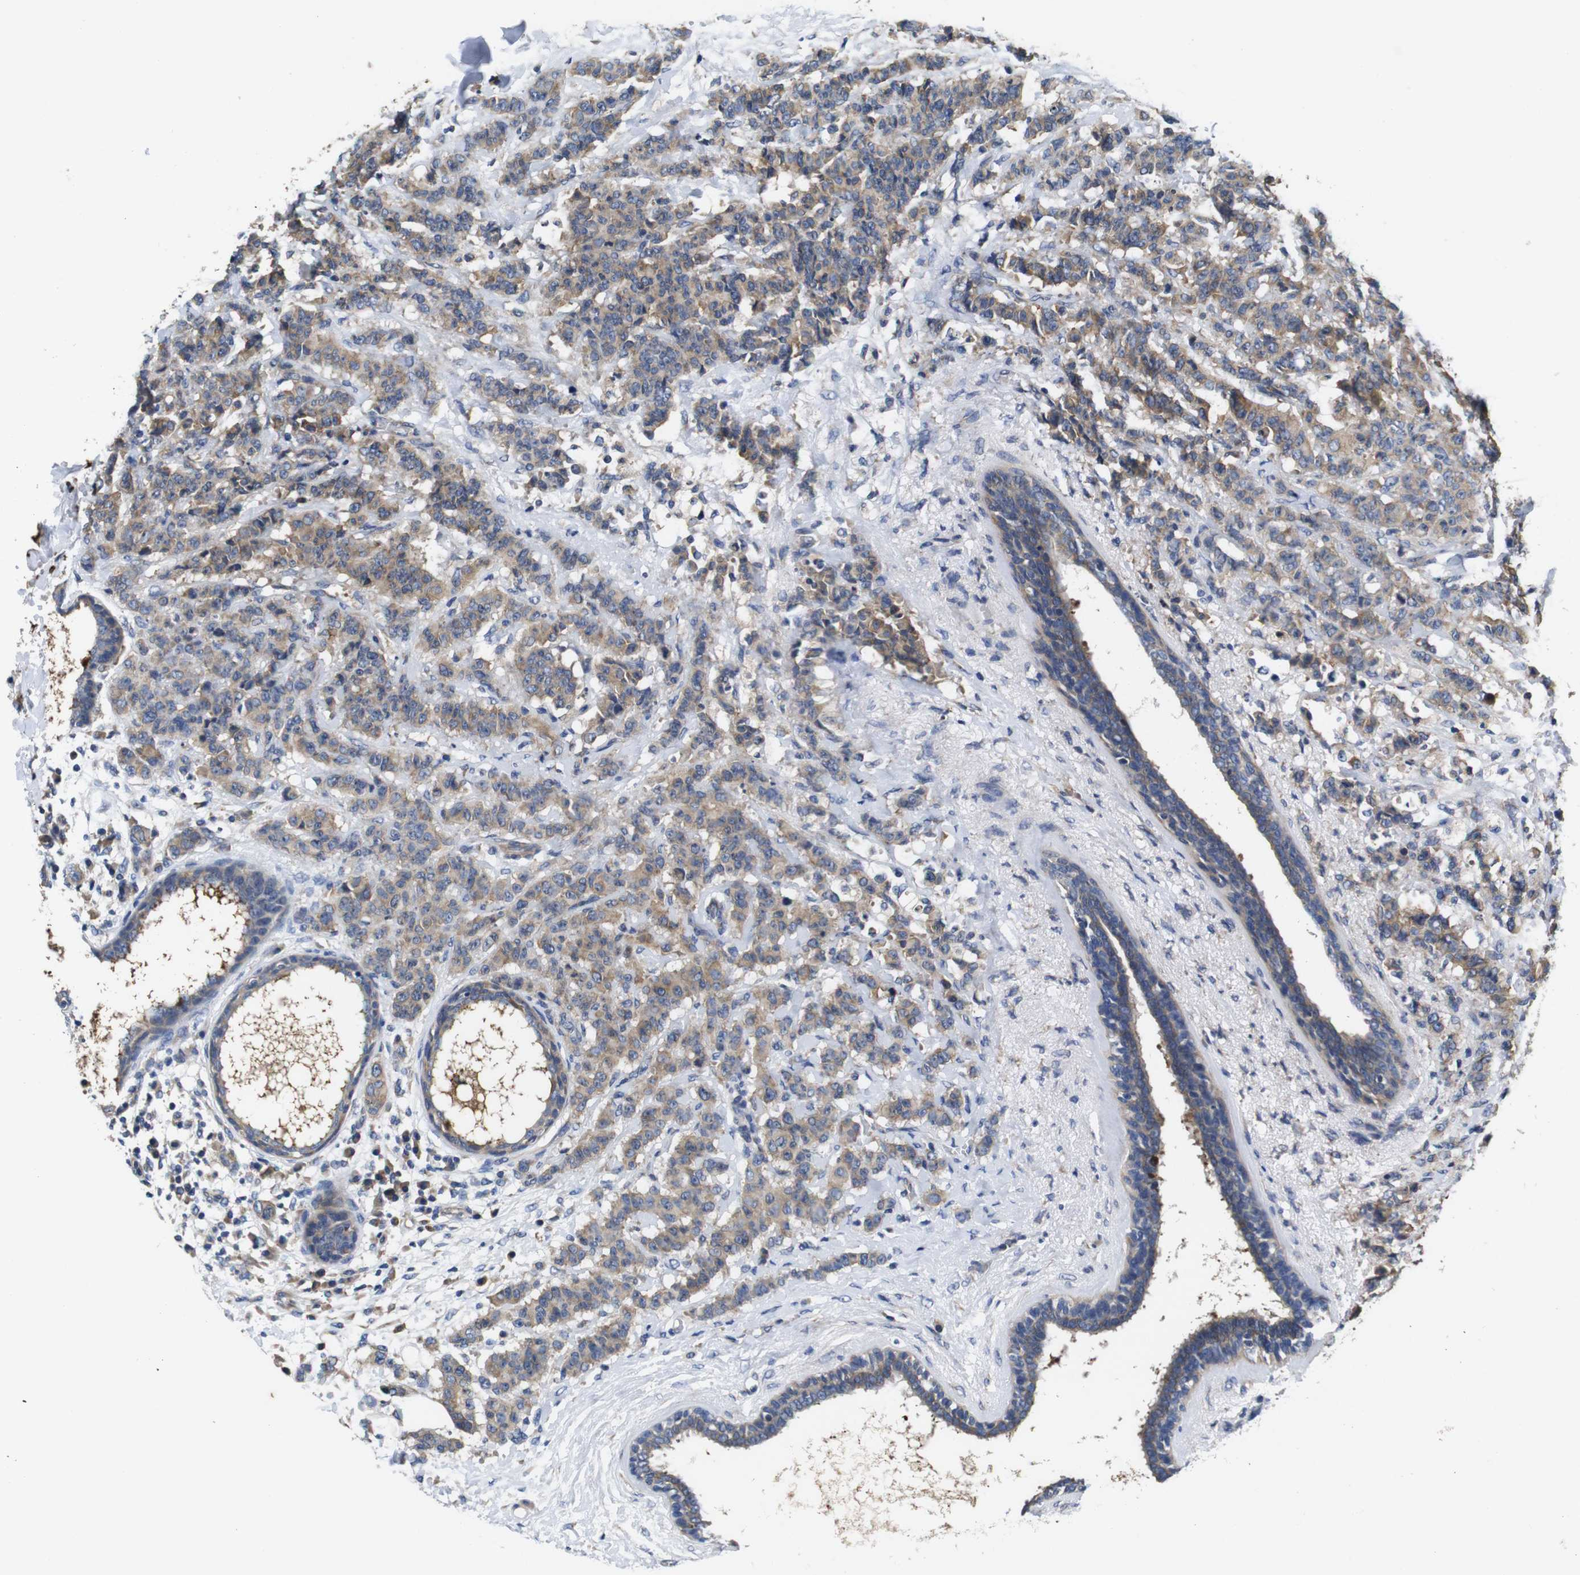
{"staining": {"intensity": "moderate", "quantity": ">75%", "location": "cytoplasmic/membranous"}, "tissue": "breast cancer", "cell_type": "Tumor cells", "image_type": "cancer", "snomed": [{"axis": "morphology", "description": "Duct carcinoma"}, {"axis": "topography", "description": "Breast"}], "caption": "IHC staining of breast cancer, which exhibits medium levels of moderate cytoplasmic/membranous positivity in approximately >75% of tumor cells indicating moderate cytoplasmic/membranous protein positivity. The staining was performed using DAB (3,3'-diaminobenzidine) (brown) for protein detection and nuclei were counterstained in hematoxylin (blue).", "gene": "MARCHF7", "patient": {"sex": "female", "age": 40}}